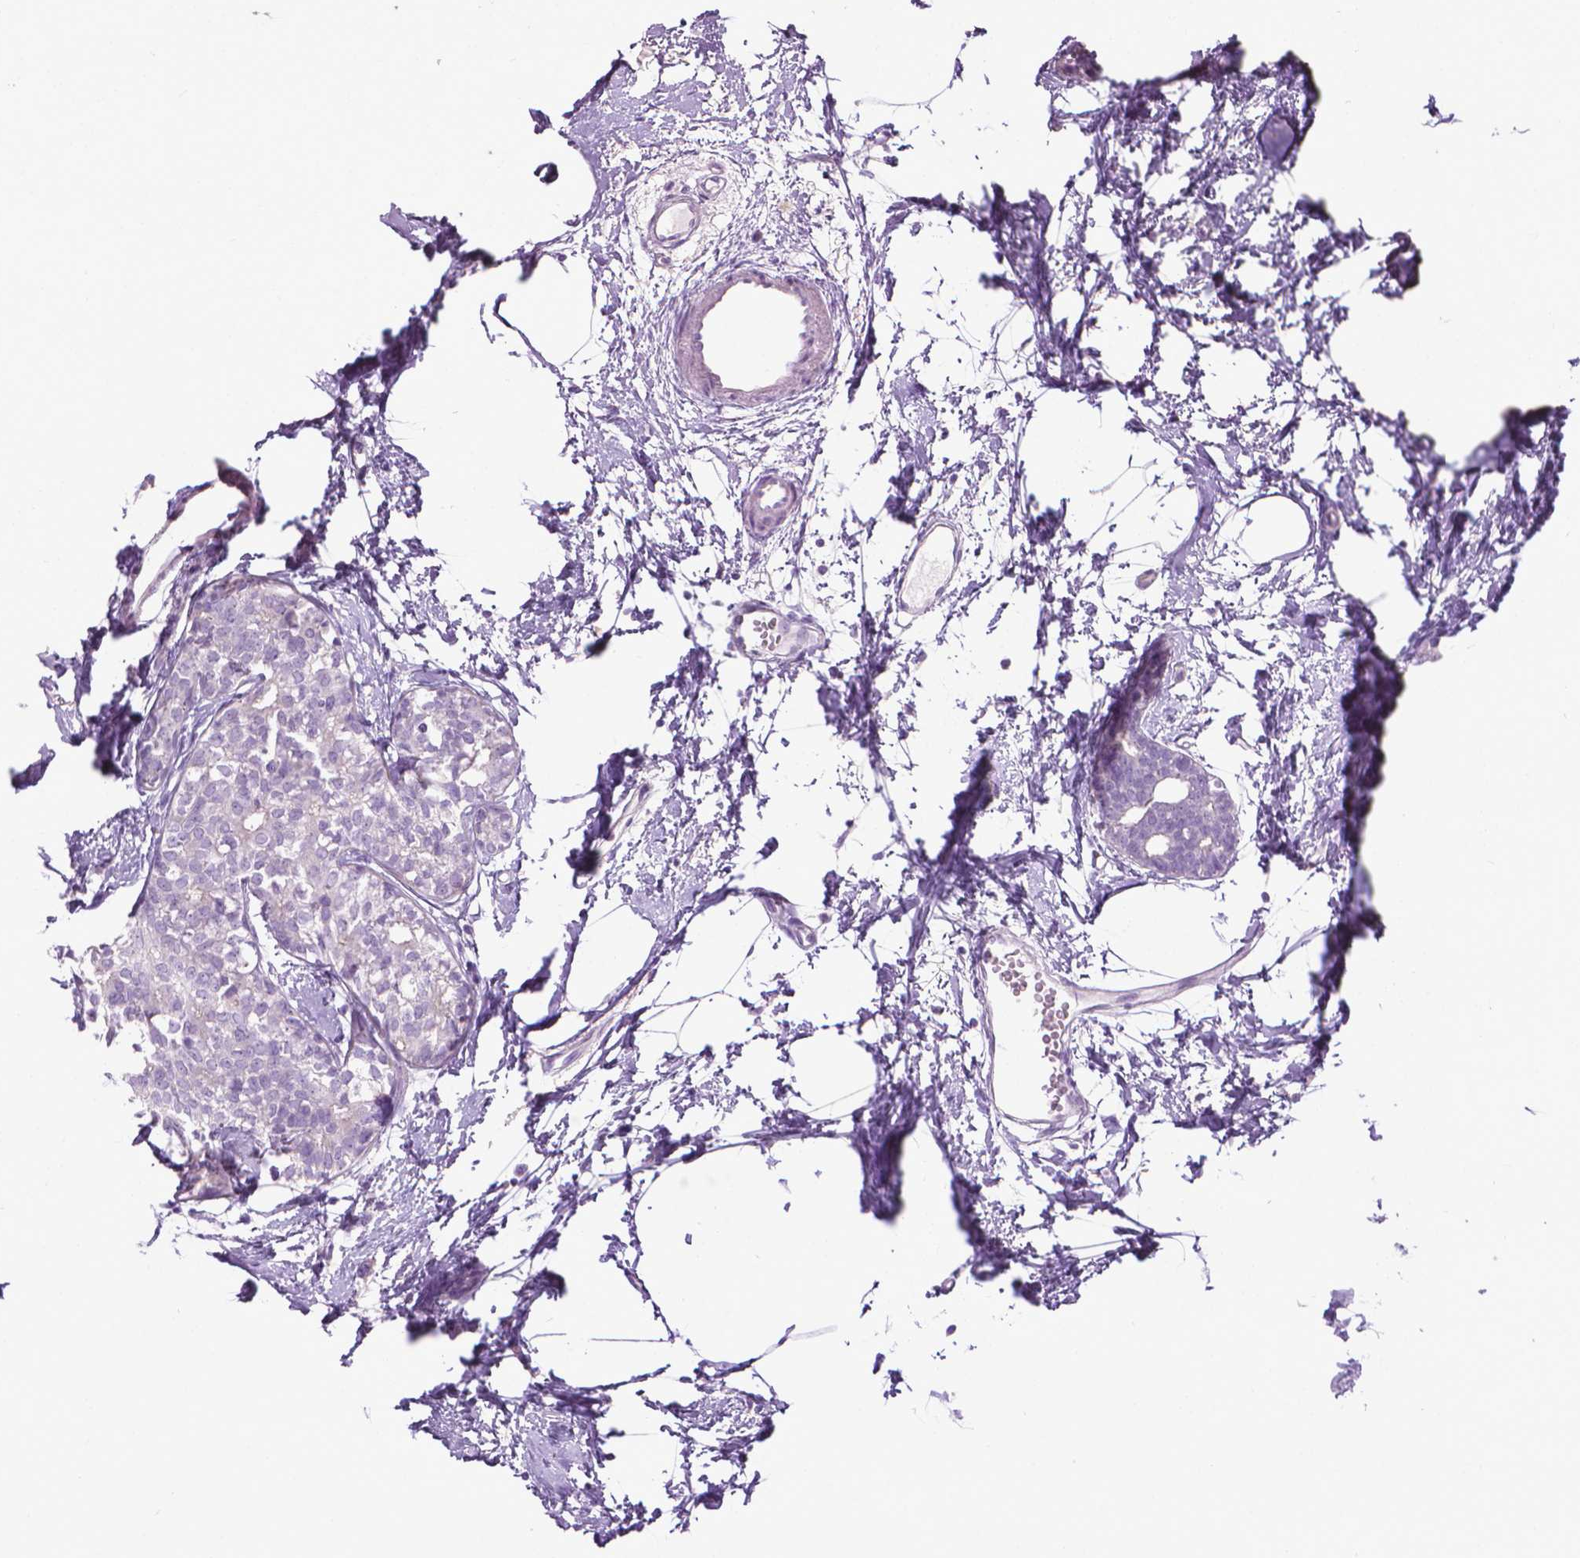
{"staining": {"intensity": "negative", "quantity": "none", "location": "none"}, "tissue": "breast cancer", "cell_type": "Tumor cells", "image_type": "cancer", "snomed": [{"axis": "morphology", "description": "Duct carcinoma"}, {"axis": "topography", "description": "Breast"}], "caption": "Breast invasive ductal carcinoma was stained to show a protein in brown. There is no significant expression in tumor cells. (DAB immunohistochemistry (IHC) visualized using brightfield microscopy, high magnification).", "gene": "DNAI7", "patient": {"sex": "female", "age": 40}}